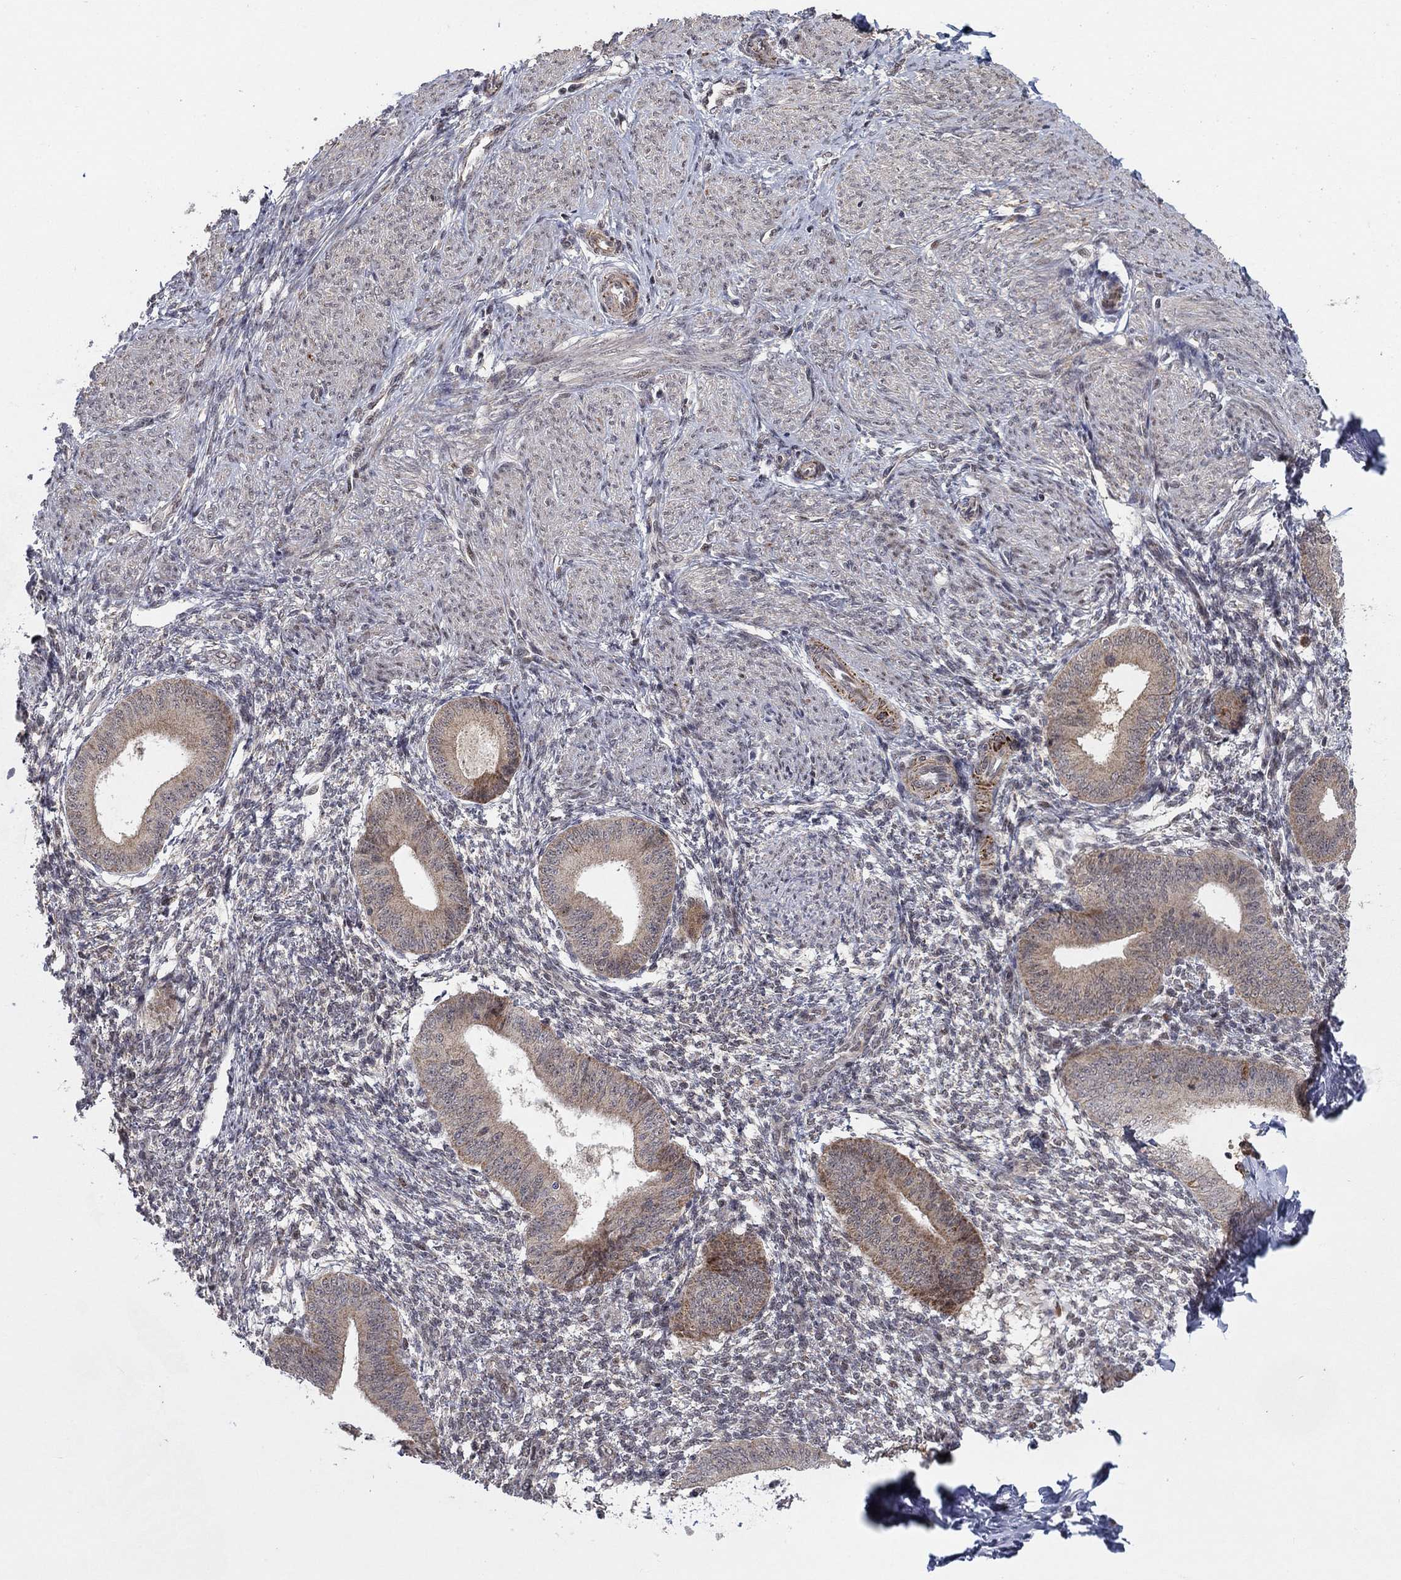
{"staining": {"intensity": "negative", "quantity": "none", "location": "none"}, "tissue": "endometrium", "cell_type": "Cells in endometrial stroma", "image_type": "normal", "snomed": [{"axis": "morphology", "description": "Normal tissue, NOS"}, {"axis": "topography", "description": "Endometrium"}], "caption": "IHC histopathology image of normal endometrium: human endometrium stained with DAB (3,3'-diaminobenzidine) shows no significant protein positivity in cells in endometrial stroma.", "gene": "ZNF395", "patient": {"sex": "female", "age": 47}}